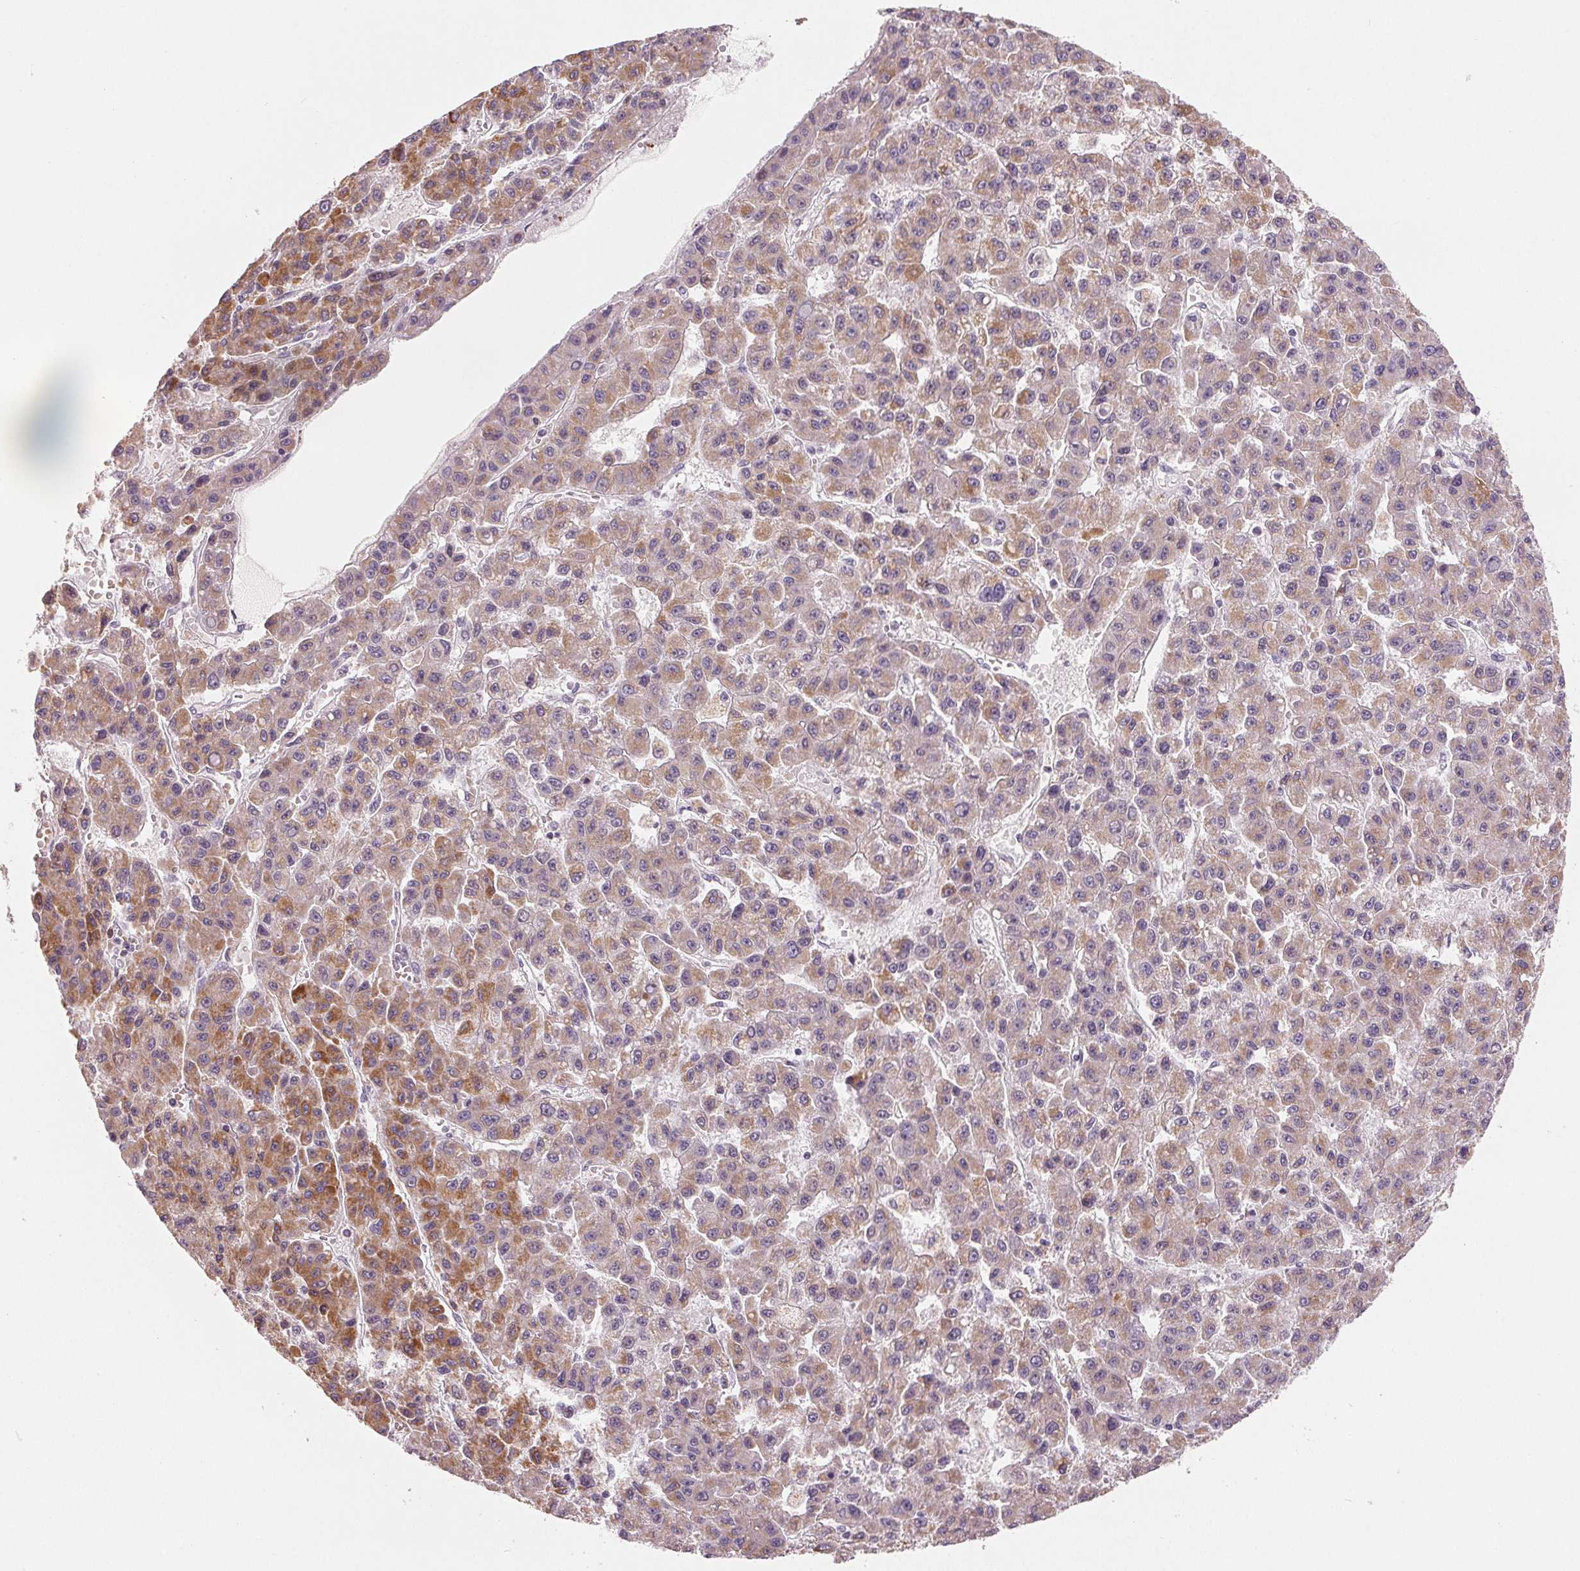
{"staining": {"intensity": "moderate", "quantity": "25%-75%", "location": "cytoplasmic/membranous"}, "tissue": "liver cancer", "cell_type": "Tumor cells", "image_type": "cancer", "snomed": [{"axis": "morphology", "description": "Carcinoma, Hepatocellular, NOS"}, {"axis": "topography", "description": "Liver"}], "caption": "This image shows hepatocellular carcinoma (liver) stained with immunohistochemistry to label a protein in brown. The cytoplasmic/membranous of tumor cells show moderate positivity for the protein. Nuclei are counter-stained blue.", "gene": "HINT2", "patient": {"sex": "male", "age": 70}}